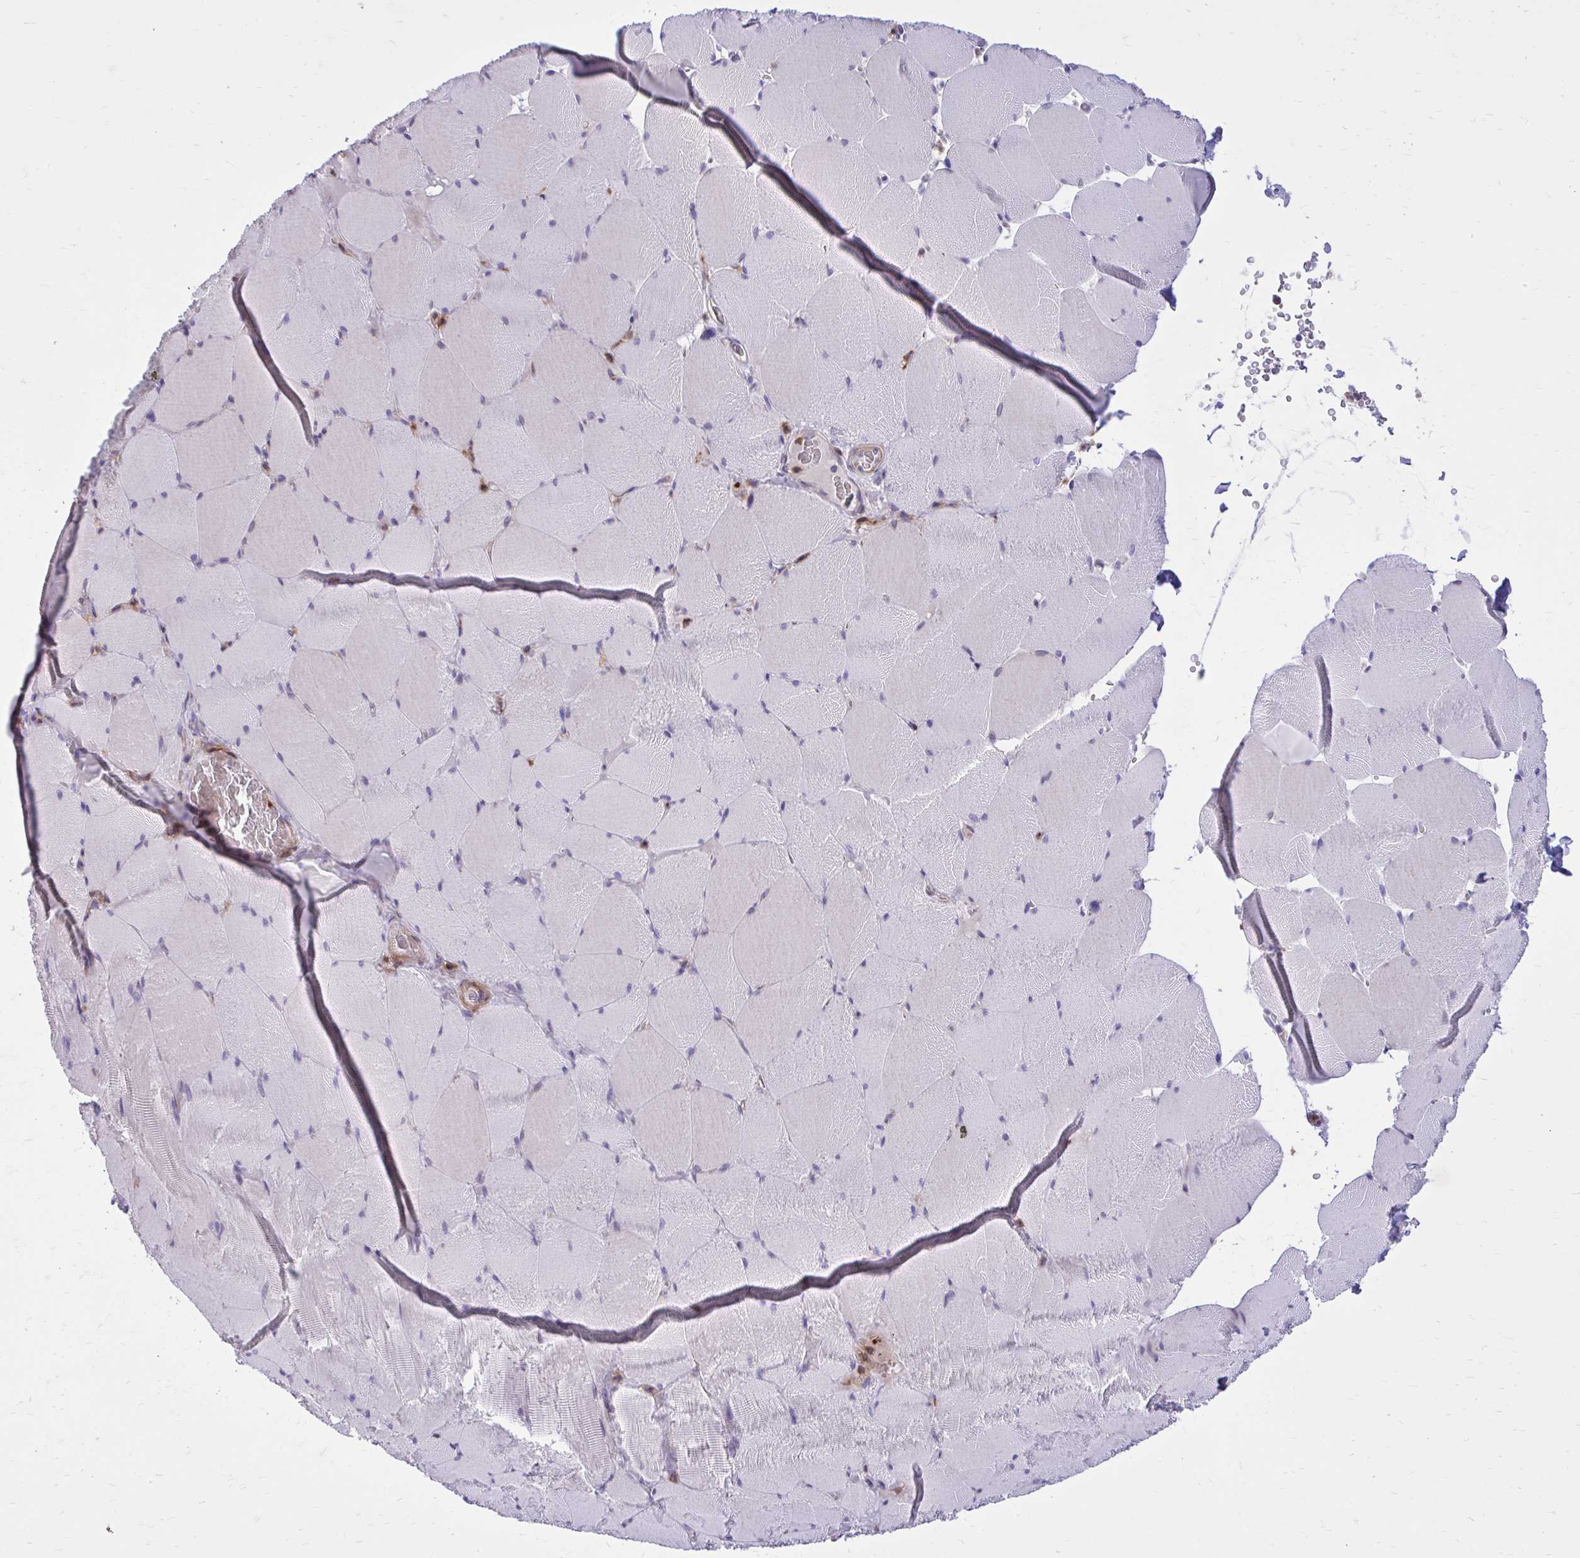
{"staining": {"intensity": "negative", "quantity": "none", "location": "none"}, "tissue": "skeletal muscle", "cell_type": "Myocytes", "image_type": "normal", "snomed": [{"axis": "morphology", "description": "Normal tissue, NOS"}, {"axis": "topography", "description": "Skeletal muscle"}, {"axis": "topography", "description": "Head-Neck"}], "caption": "Skeletal muscle stained for a protein using IHC exhibits no positivity myocytes.", "gene": "ADAMTSL1", "patient": {"sex": "male", "age": 66}}